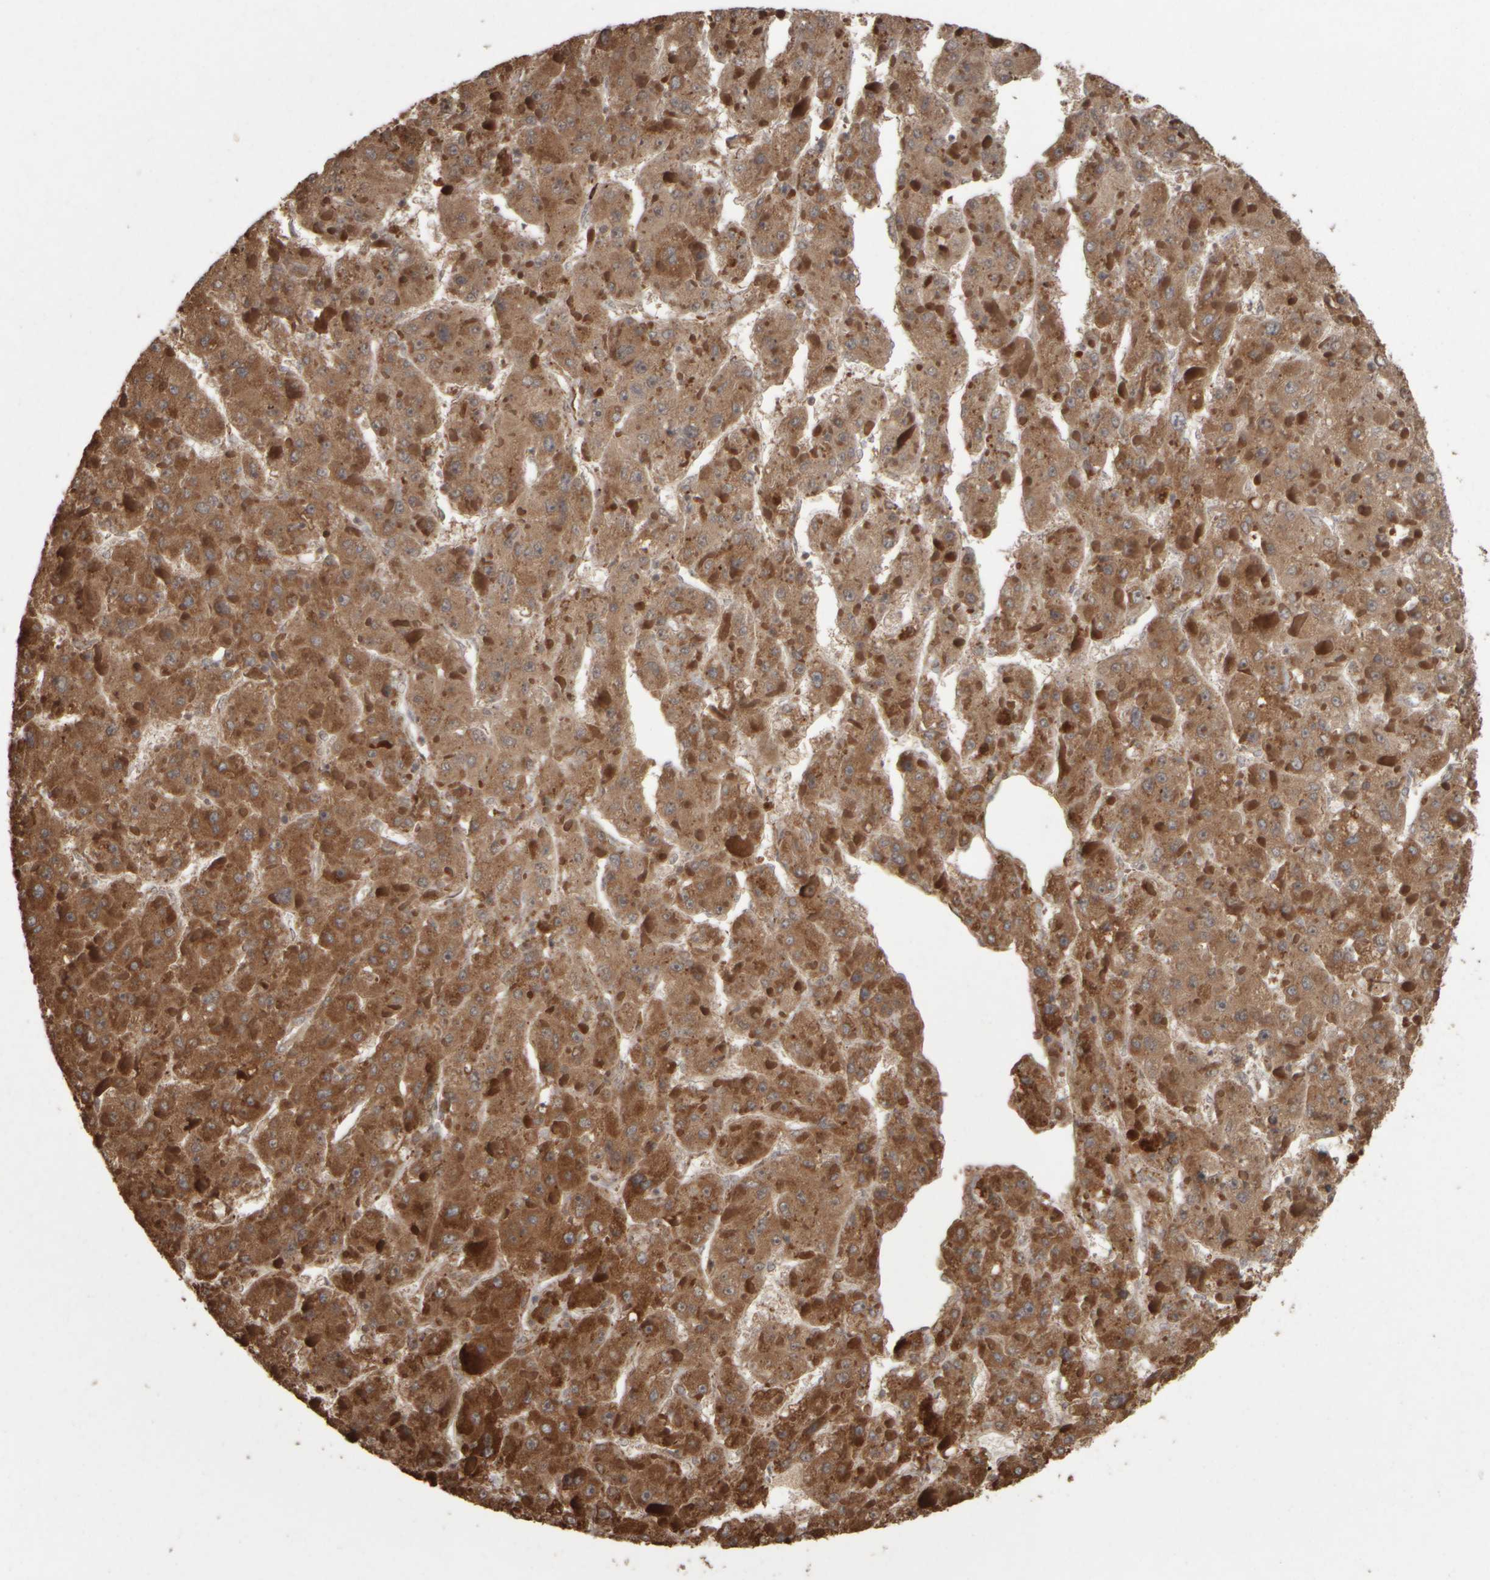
{"staining": {"intensity": "moderate", "quantity": ">75%", "location": "cytoplasmic/membranous"}, "tissue": "liver cancer", "cell_type": "Tumor cells", "image_type": "cancer", "snomed": [{"axis": "morphology", "description": "Carcinoma, Hepatocellular, NOS"}, {"axis": "topography", "description": "Liver"}], "caption": "Immunohistochemistry (IHC) (DAB (3,3'-diaminobenzidine)) staining of human liver hepatocellular carcinoma exhibits moderate cytoplasmic/membranous protein expression in approximately >75% of tumor cells.", "gene": "AGBL3", "patient": {"sex": "female", "age": 73}}